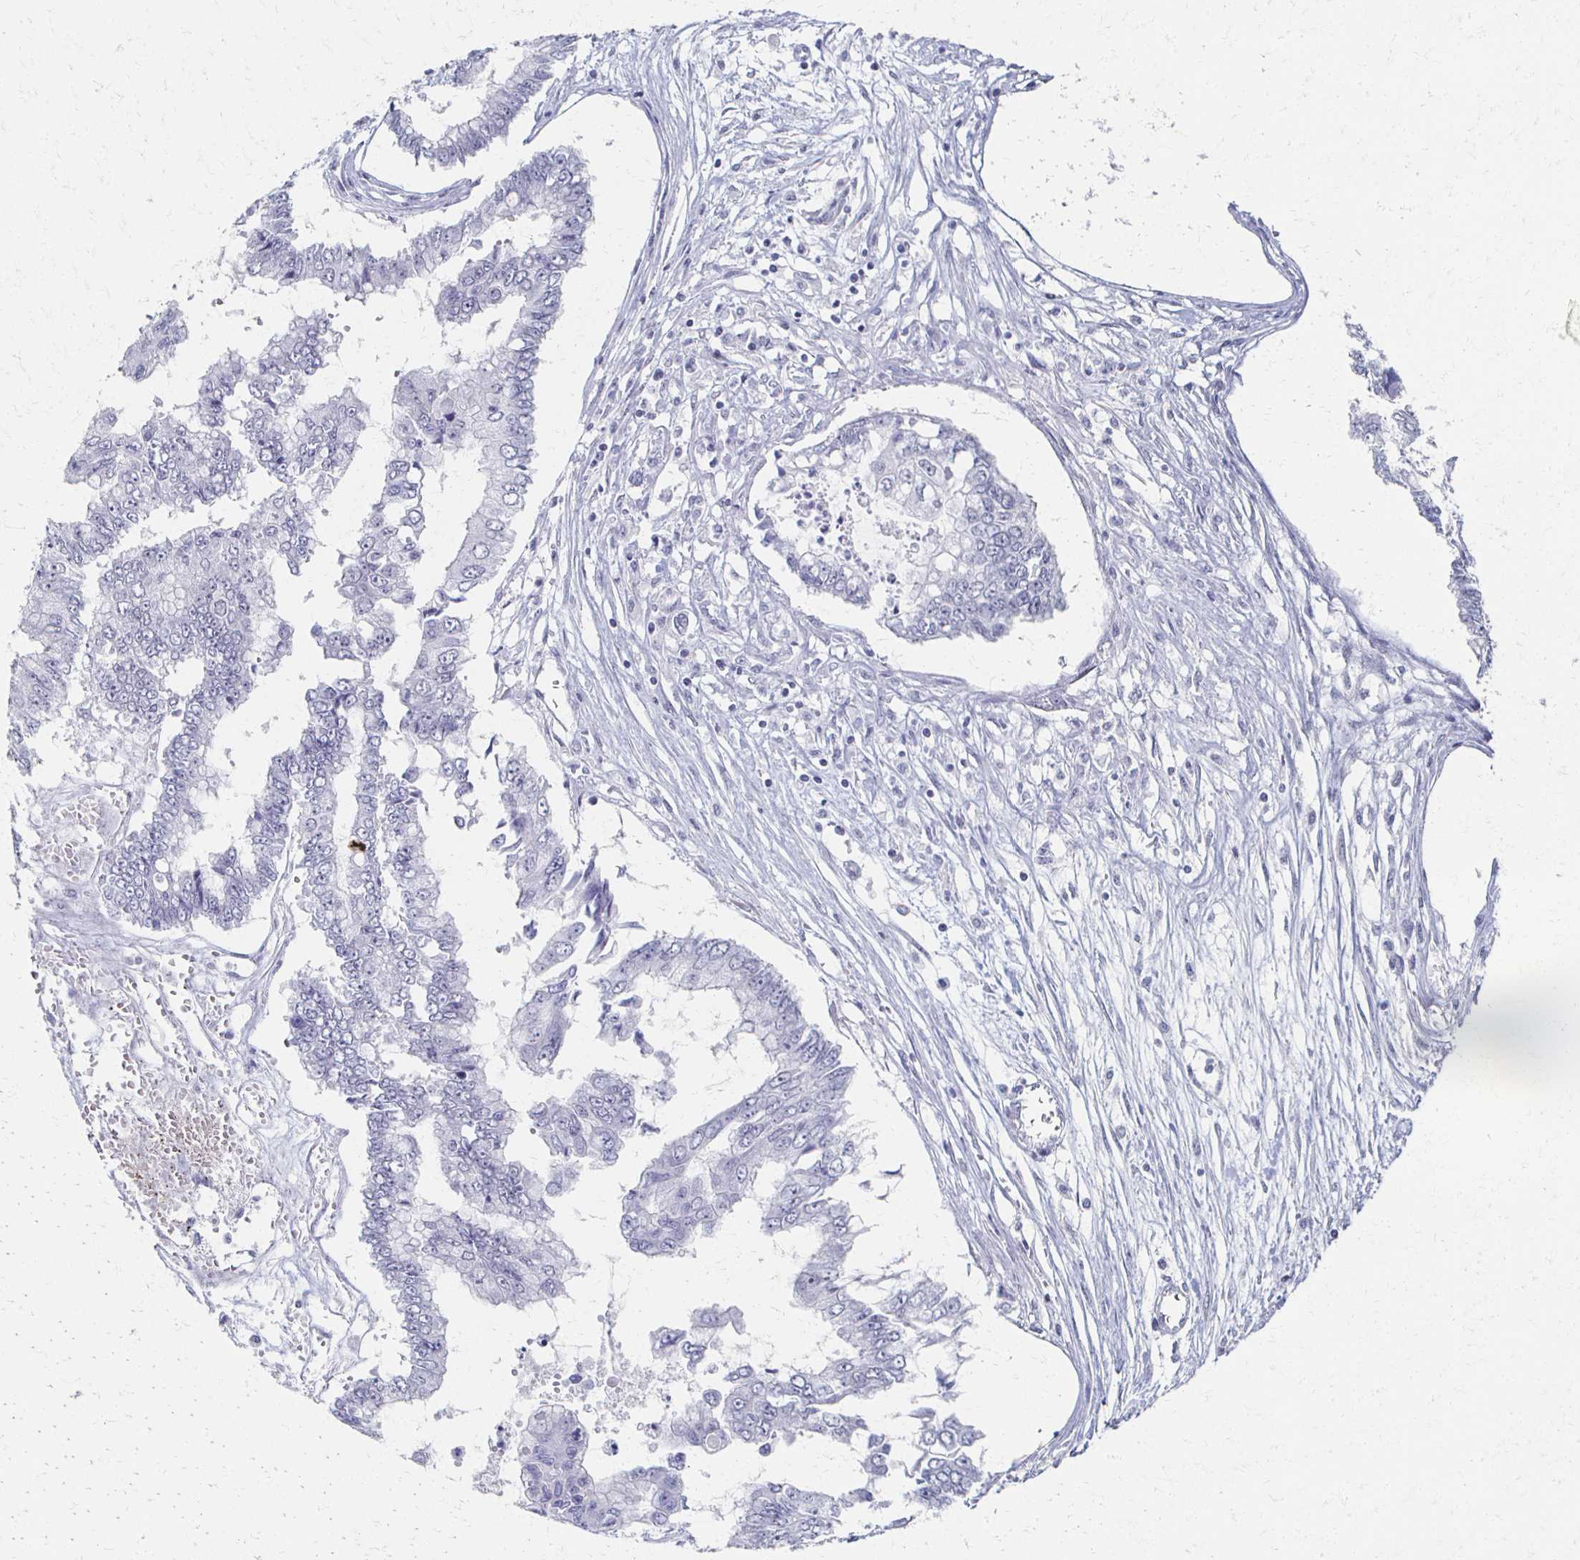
{"staining": {"intensity": "negative", "quantity": "none", "location": "none"}, "tissue": "ovarian cancer", "cell_type": "Tumor cells", "image_type": "cancer", "snomed": [{"axis": "morphology", "description": "Cystadenocarcinoma, mucinous, NOS"}, {"axis": "topography", "description": "Ovary"}], "caption": "This is an immunohistochemistry (IHC) micrograph of human ovarian cancer. There is no staining in tumor cells.", "gene": "CXCR2", "patient": {"sex": "female", "age": 72}}